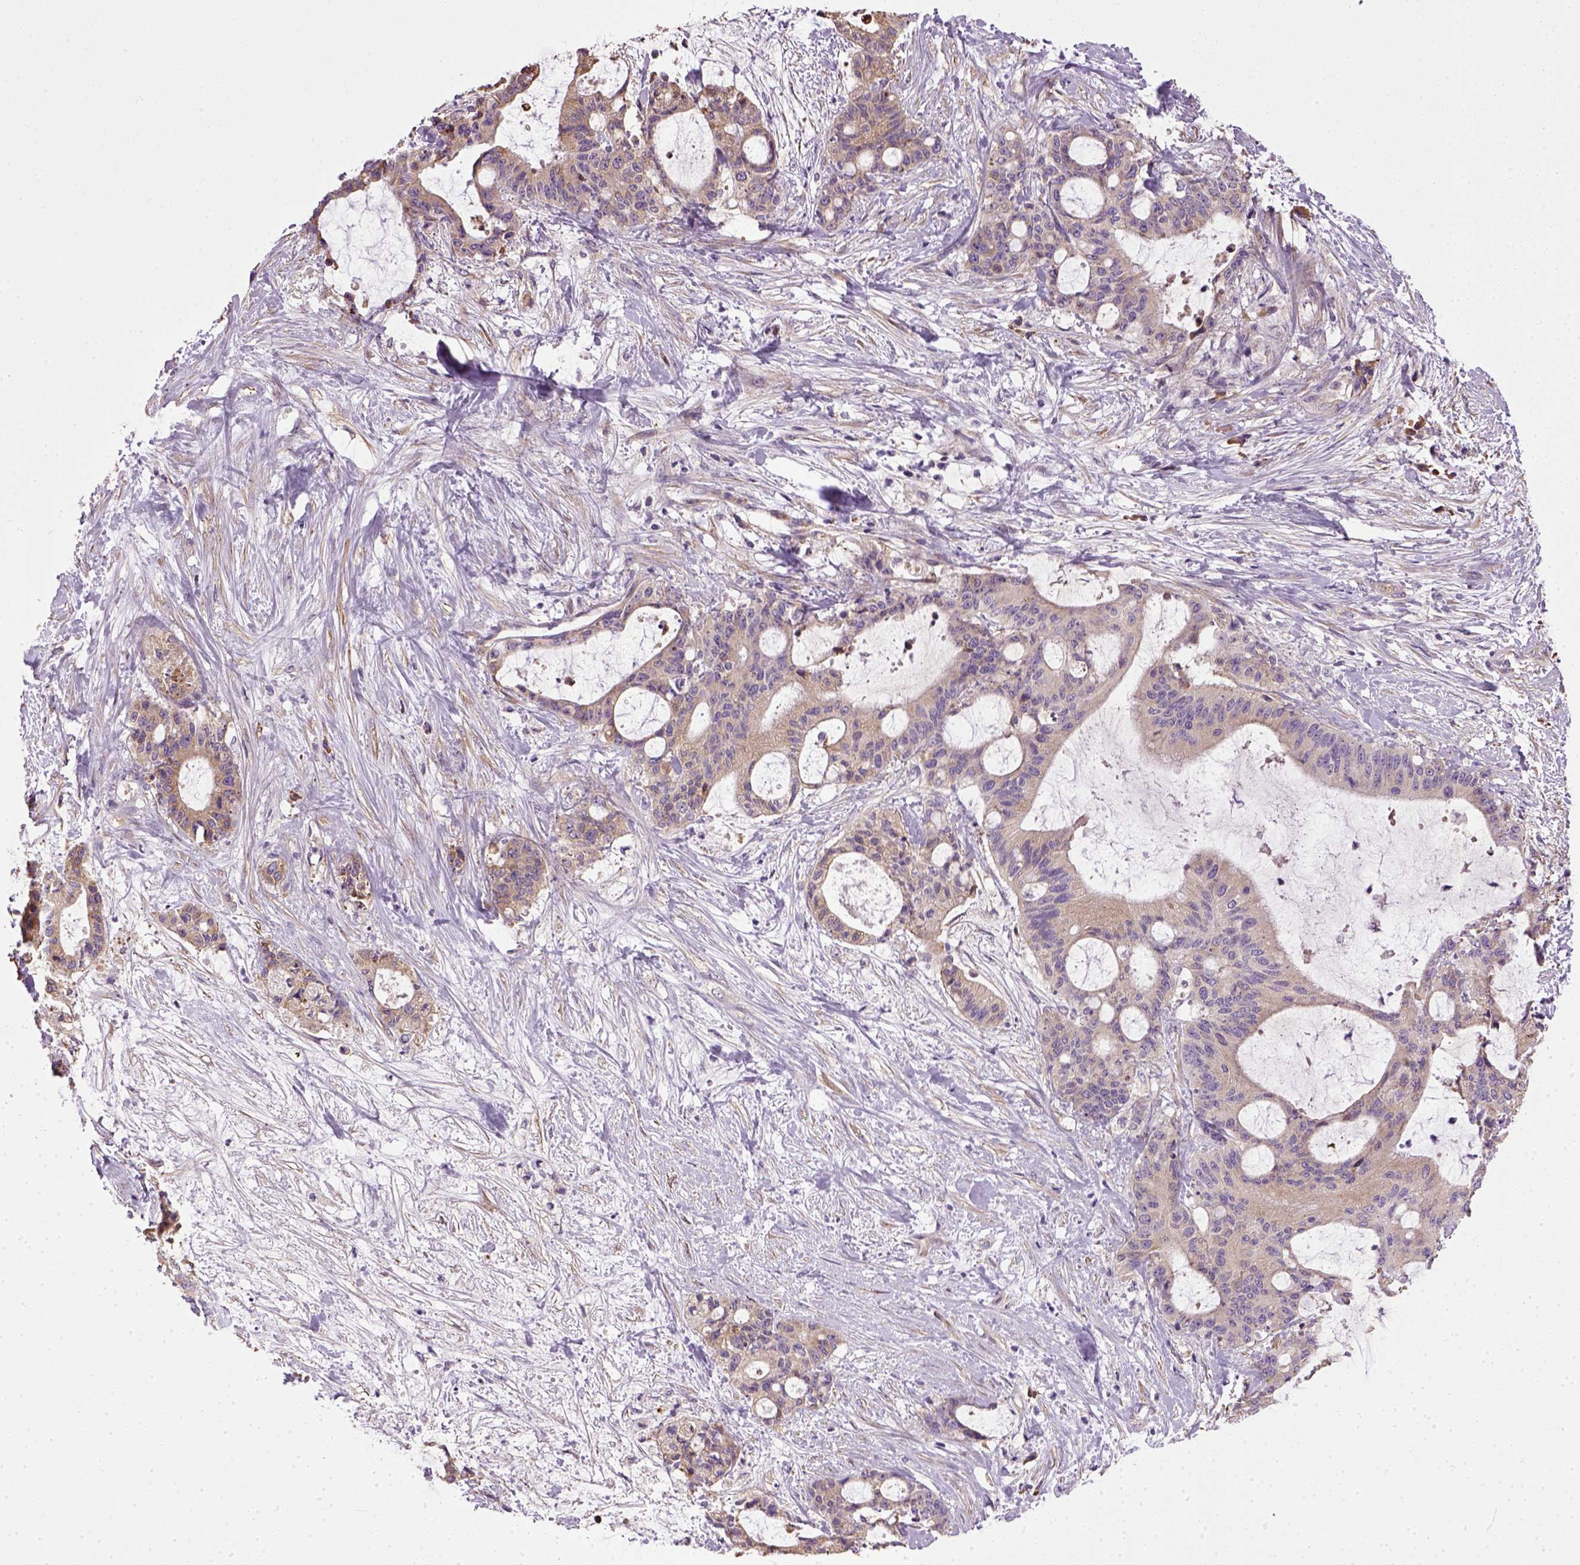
{"staining": {"intensity": "weak", "quantity": "25%-75%", "location": "cytoplasmic/membranous"}, "tissue": "liver cancer", "cell_type": "Tumor cells", "image_type": "cancer", "snomed": [{"axis": "morphology", "description": "Cholangiocarcinoma"}, {"axis": "topography", "description": "Liver"}], "caption": "IHC photomicrograph of liver cancer stained for a protein (brown), which displays low levels of weak cytoplasmic/membranous positivity in about 25%-75% of tumor cells.", "gene": "TPRG1", "patient": {"sex": "female", "age": 73}}